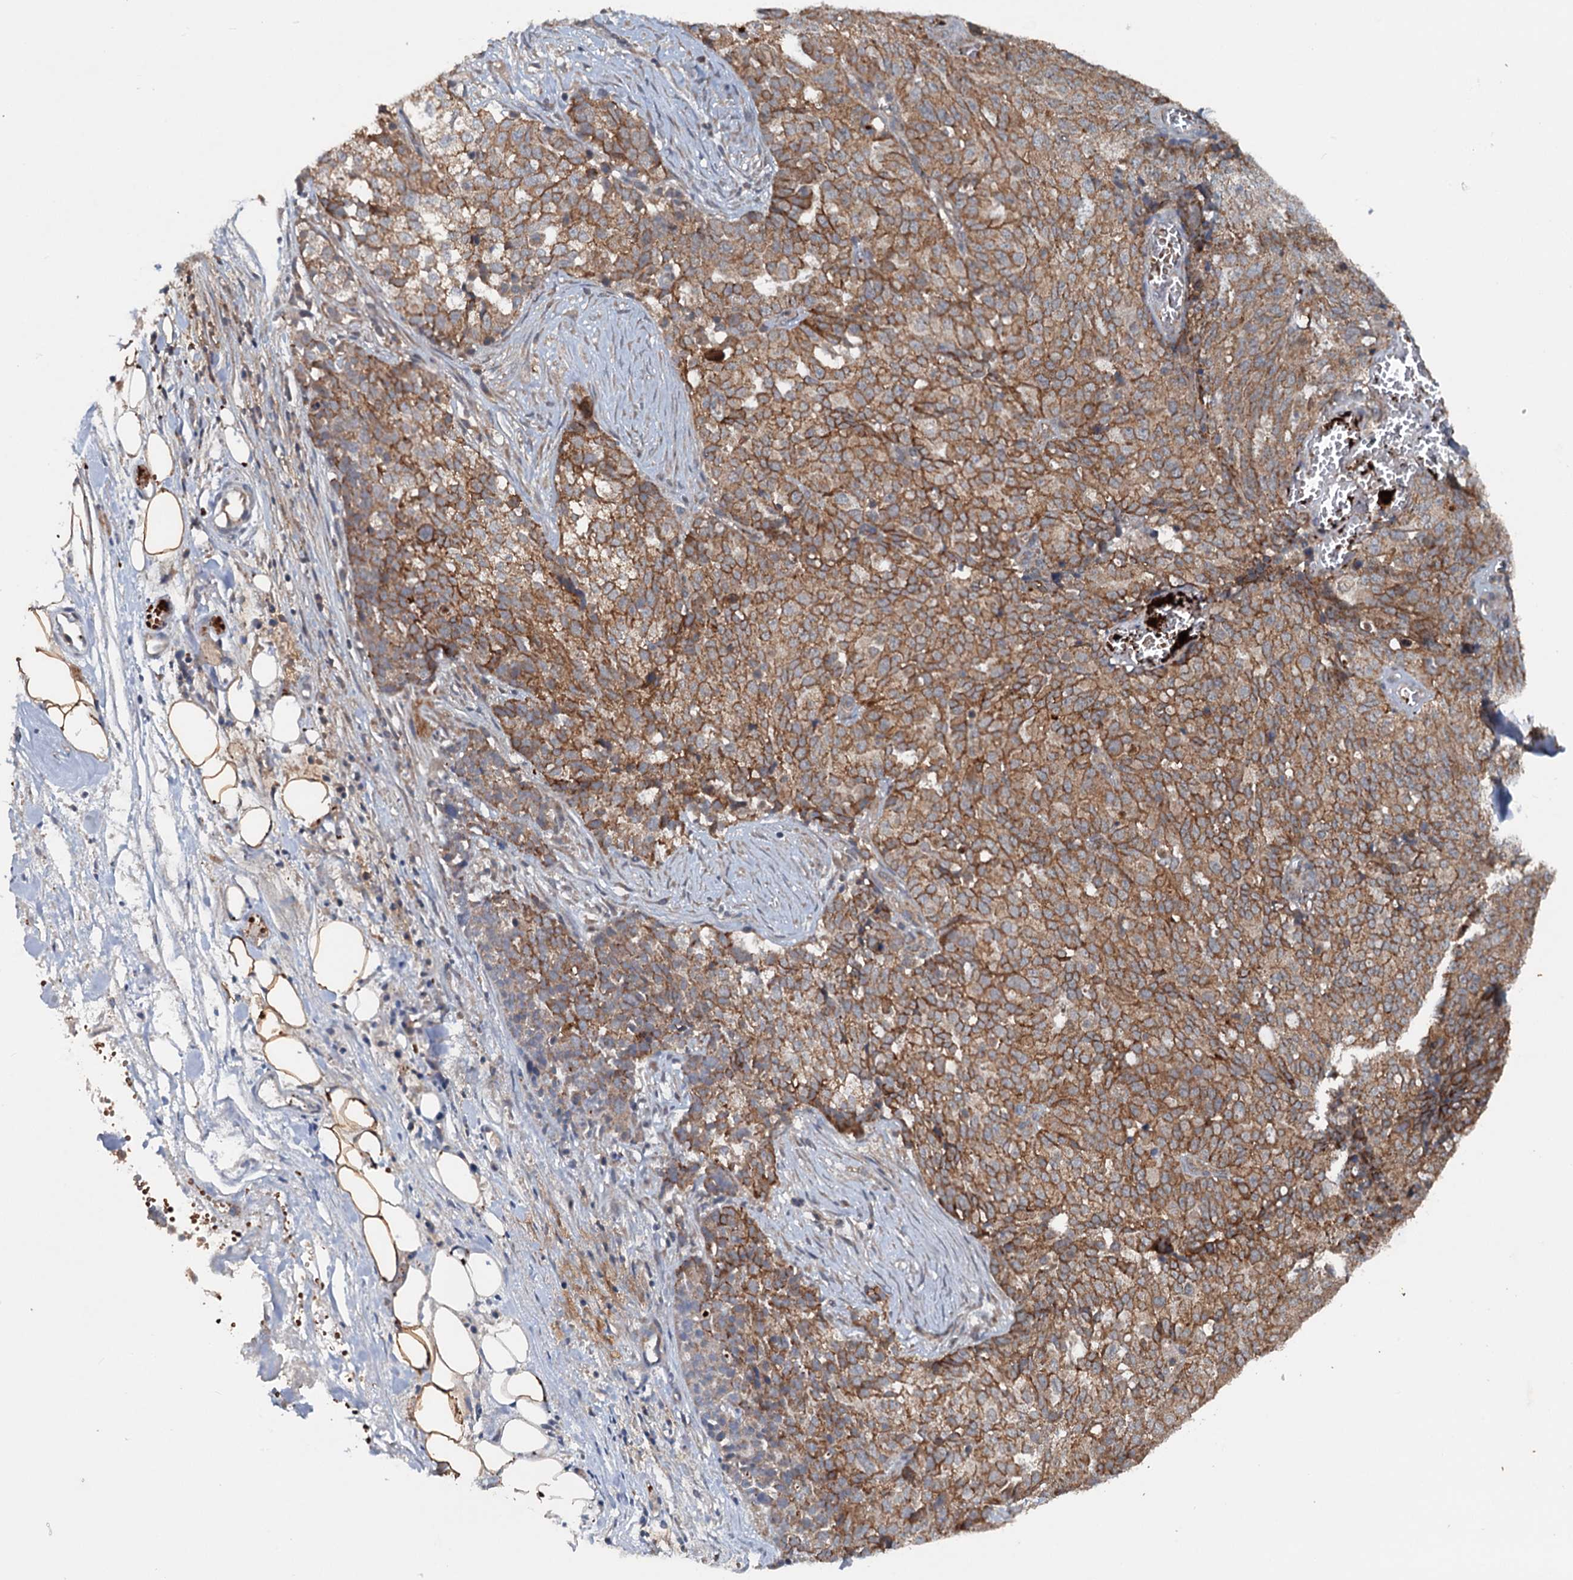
{"staining": {"intensity": "moderate", "quantity": ">75%", "location": "cytoplasmic/membranous"}, "tissue": "ovarian cancer", "cell_type": "Tumor cells", "image_type": "cancer", "snomed": [{"axis": "morphology", "description": "Cystadenocarcinoma, serous, NOS"}, {"axis": "topography", "description": "Soft tissue"}, {"axis": "topography", "description": "Ovary"}], "caption": "Immunohistochemical staining of human serous cystadenocarcinoma (ovarian) displays moderate cytoplasmic/membranous protein positivity in about >75% of tumor cells.", "gene": "N4BP2L2", "patient": {"sex": "female", "age": 57}}